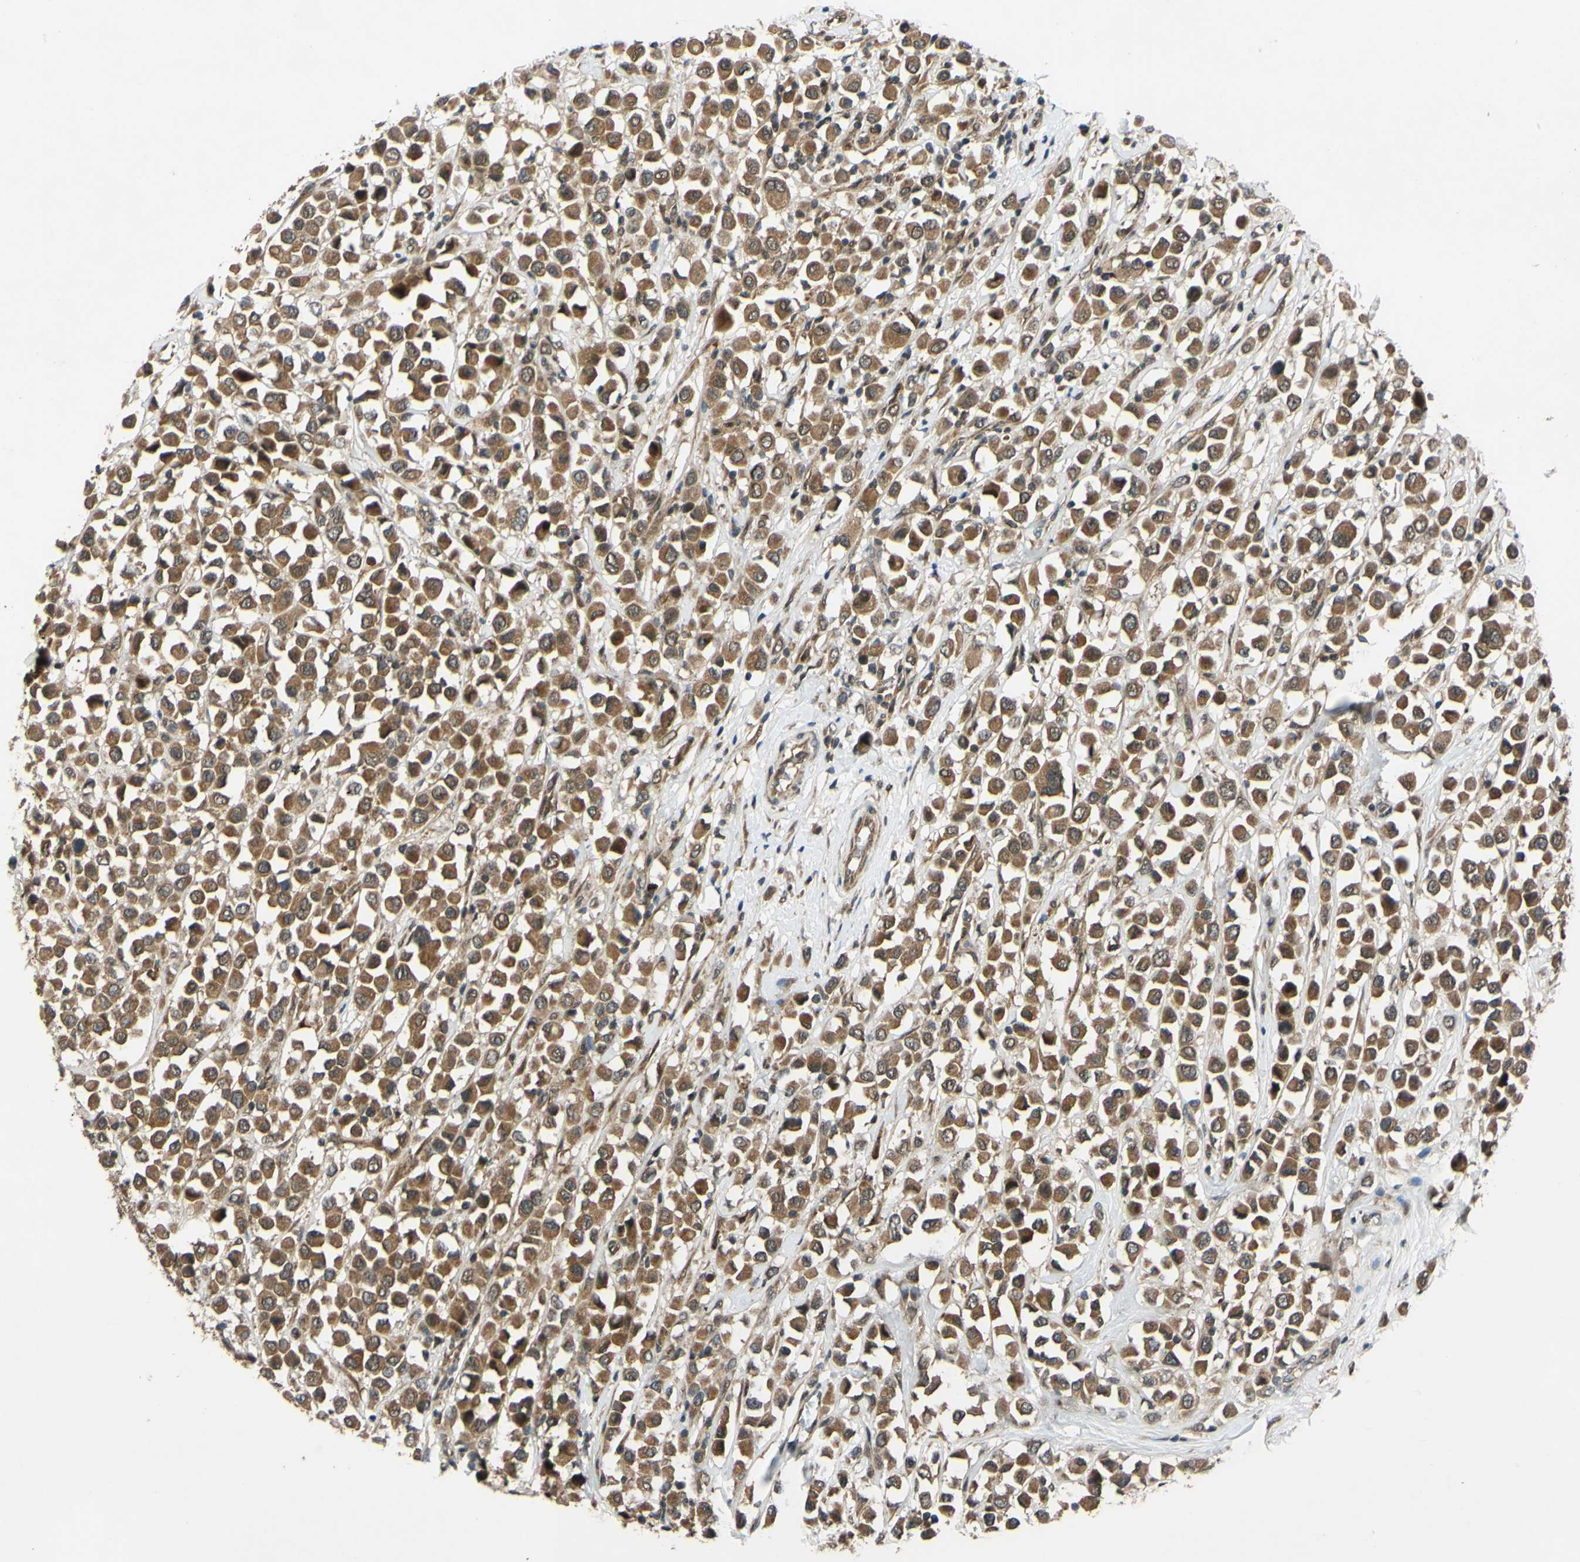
{"staining": {"intensity": "moderate", "quantity": ">75%", "location": "cytoplasmic/membranous"}, "tissue": "breast cancer", "cell_type": "Tumor cells", "image_type": "cancer", "snomed": [{"axis": "morphology", "description": "Duct carcinoma"}, {"axis": "topography", "description": "Breast"}], "caption": "This micrograph displays IHC staining of human breast cancer, with medium moderate cytoplasmic/membranous positivity in approximately >75% of tumor cells.", "gene": "ABCC8", "patient": {"sex": "female", "age": 61}}